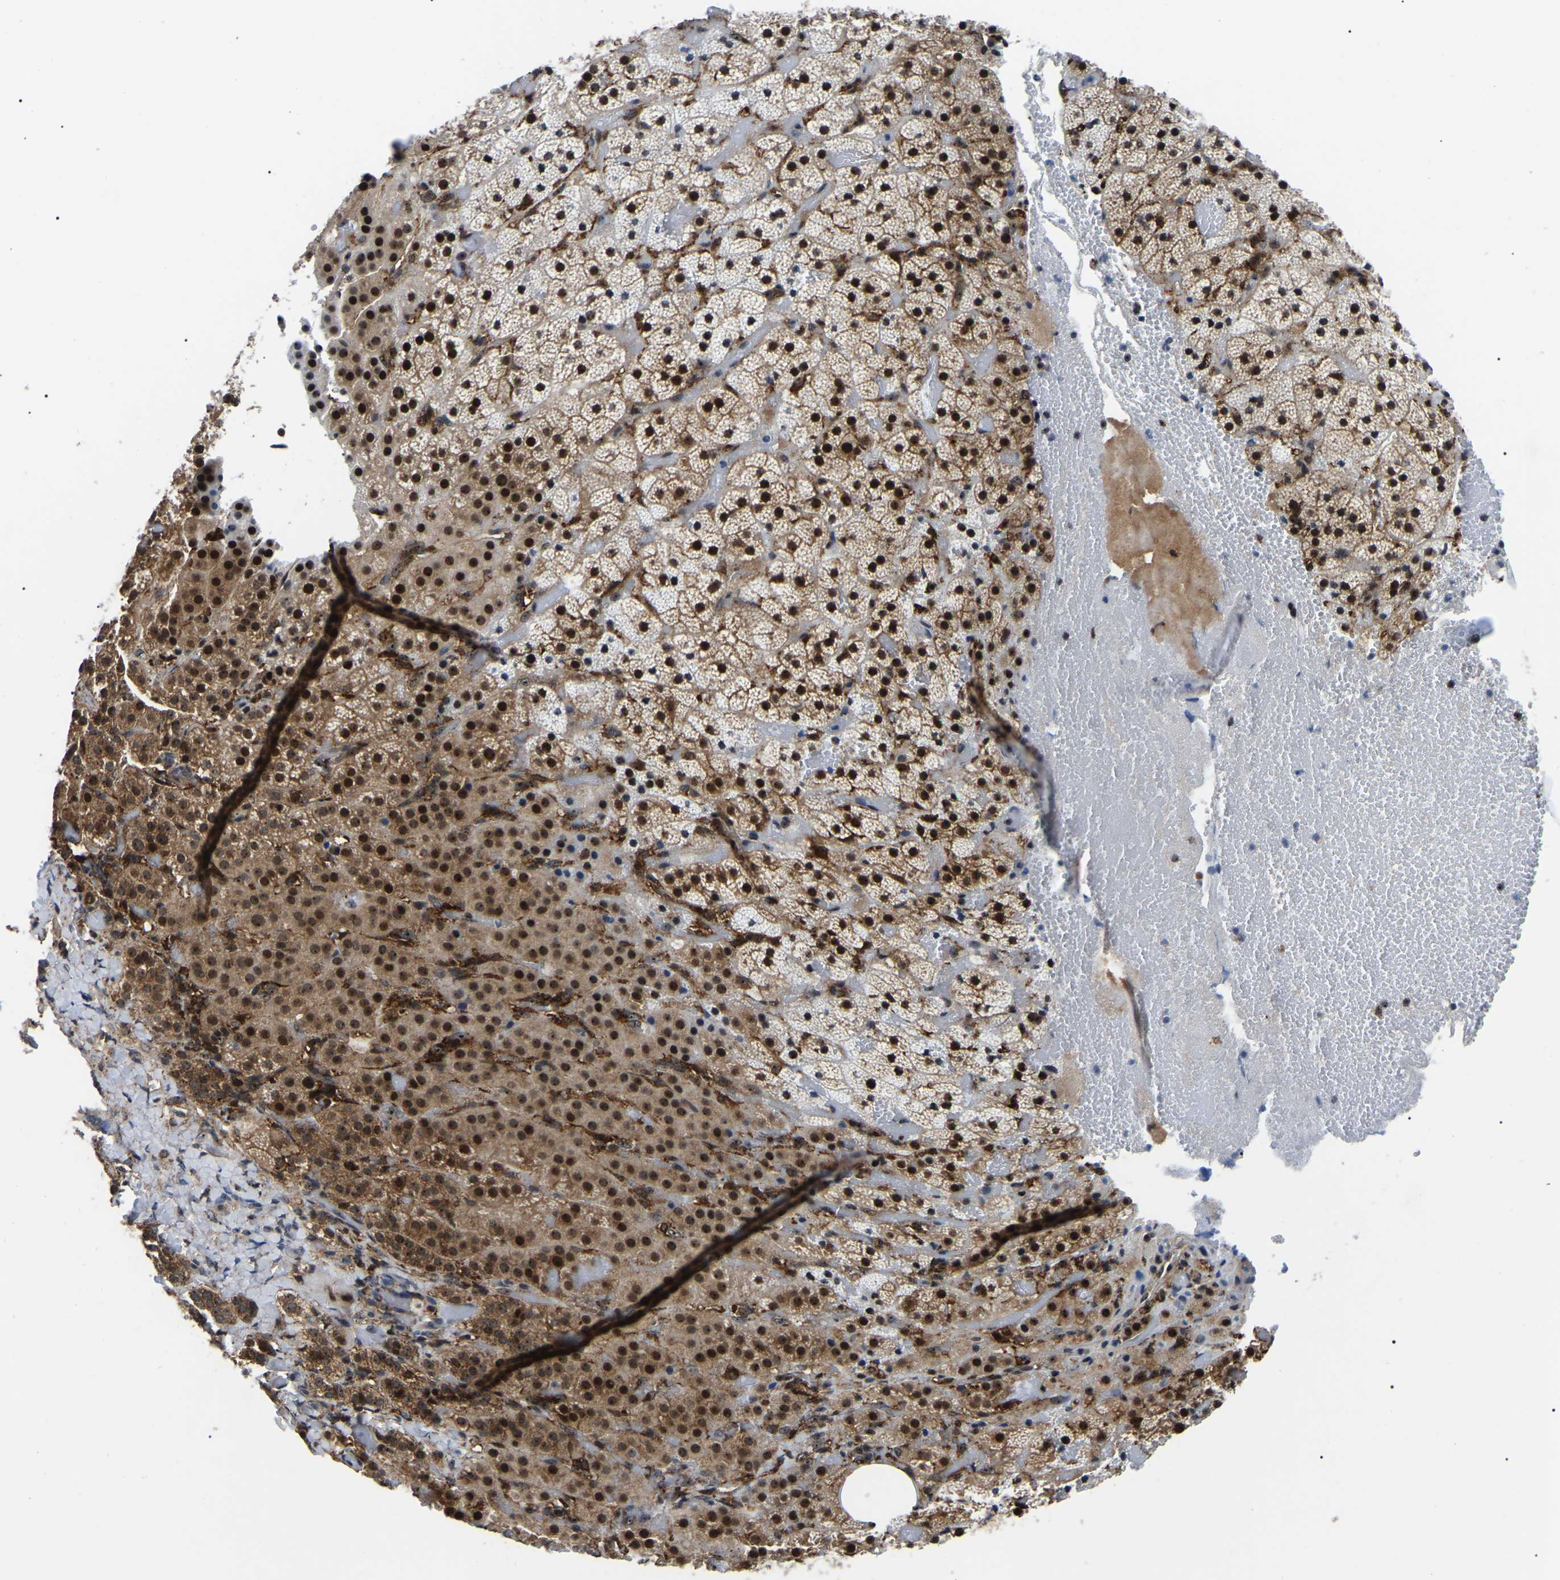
{"staining": {"intensity": "strong", "quantity": ">75%", "location": "cytoplasmic/membranous,nuclear"}, "tissue": "adrenal gland", "cell_type": "Glandular cells", "image_type": "normal", "snomed": [{"axis": "morphology", "description": "Normal tissue, NOS"}, {"axis": "topography", "description": "Adrenal gland"}], "caption": "IHC photomicrograph of benign adrenal gland: adrenal gland stained using immunohistochemistry (IHC) demonstrates high levels of strong protein expression localized specifically in the cytoplasmic/membranous,nuclear of glandular cells, appearing as a cytoplasmic/membranous,nuclear brown color.", "gene": "RRP1B", "patient": {"sex": "female", "age": 59}}